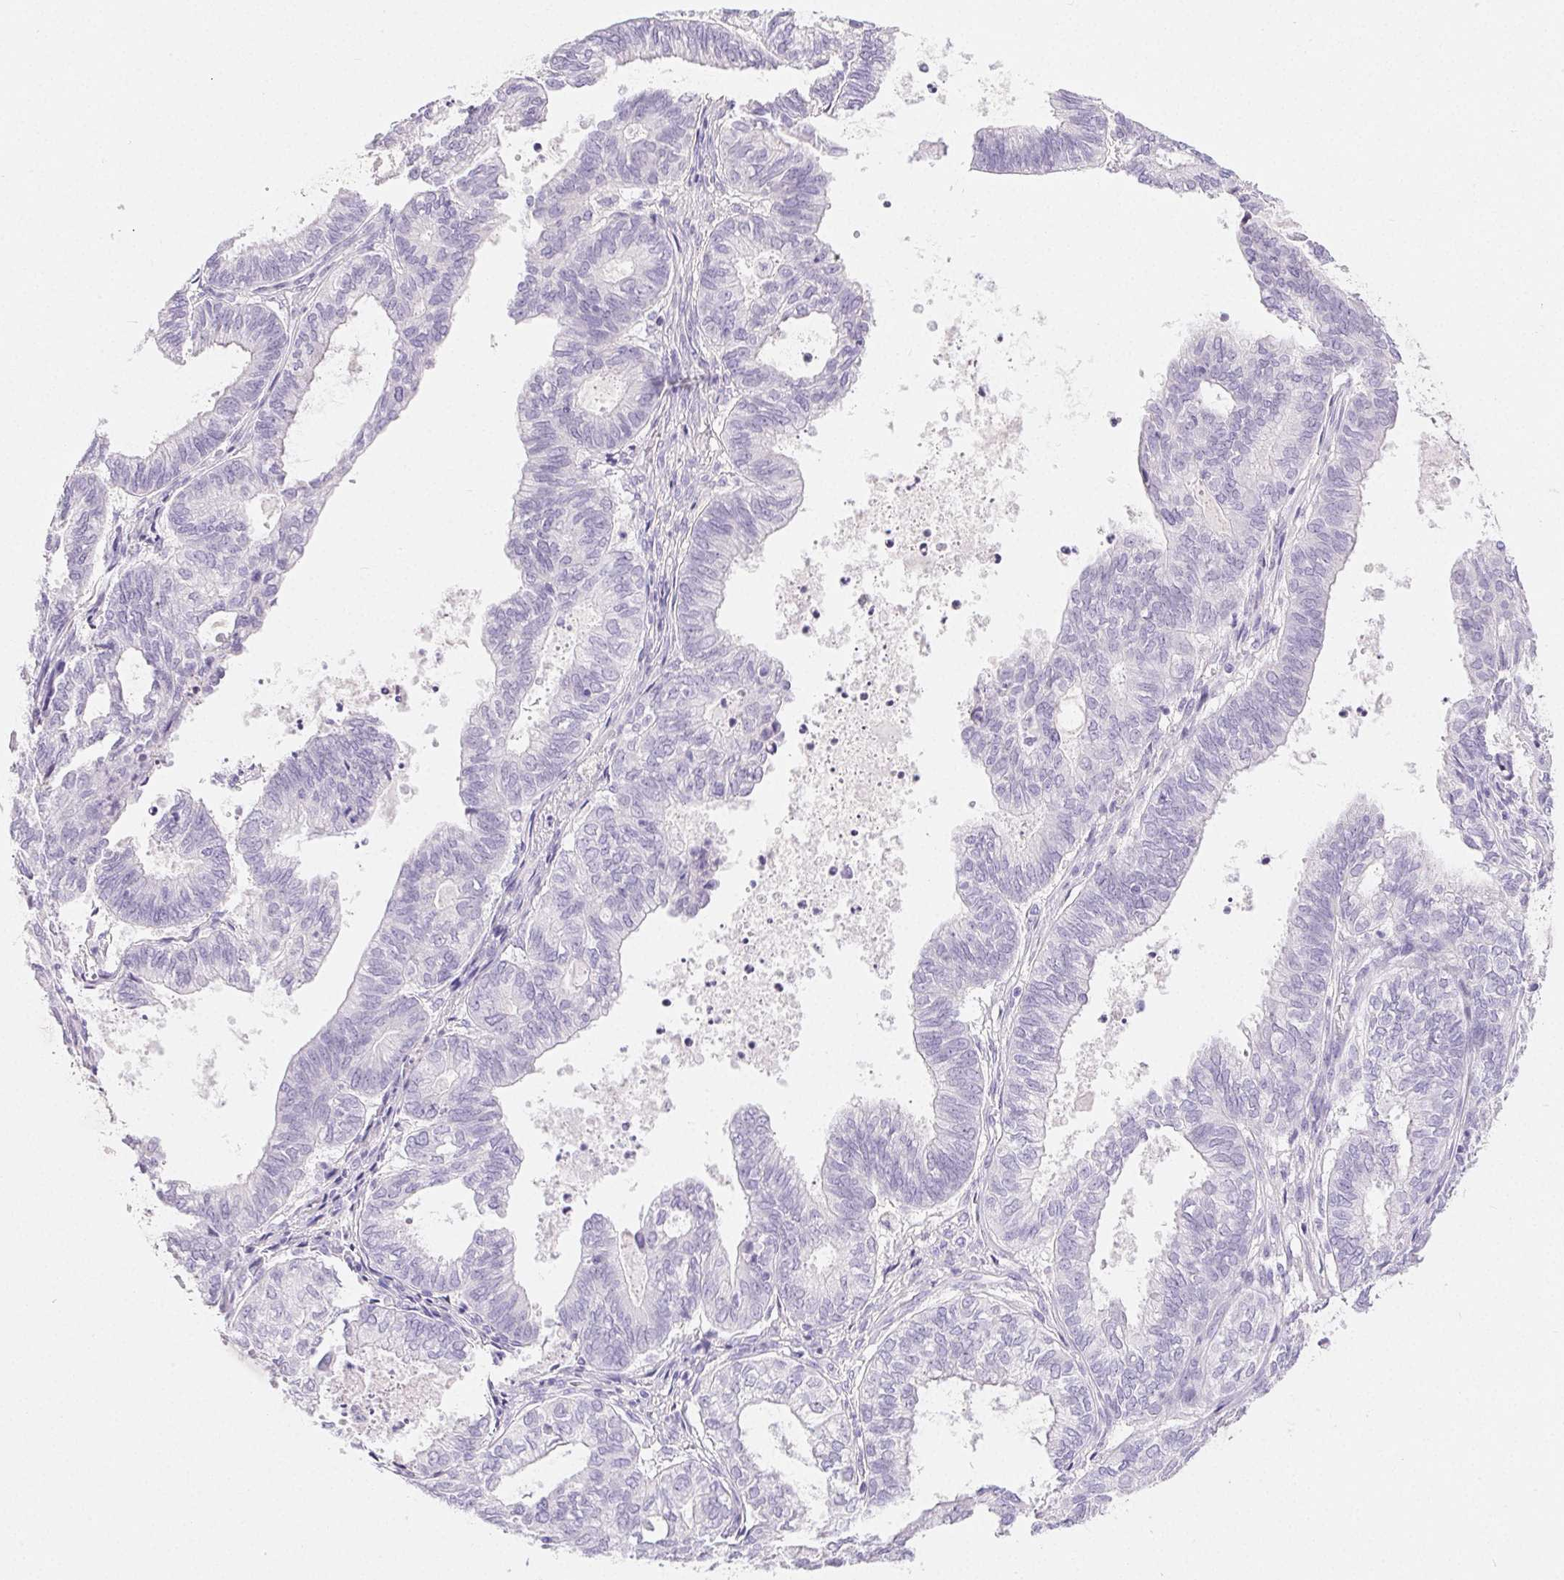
{"staining": {"intensity": "negative", "quantity": "none", "location": "none"}, "tissue": "ovarian cancer", "cell_type": "Tumor cells", "image_type": "cancer", "snomed": [{"axis": "morphology", "description": "Carcinoma, endometroid"}, {"axis": "topography", "description": "Ovary"}], "caption": "DAB (3,3'-diaminobenzidine) immunohistochemical staining of human ovarian cancer (endometroid carcinoma) displays no significant staining in tumor cells.", "gene": "CLDN16", "patient": {"sex": "female", "age": 64}}